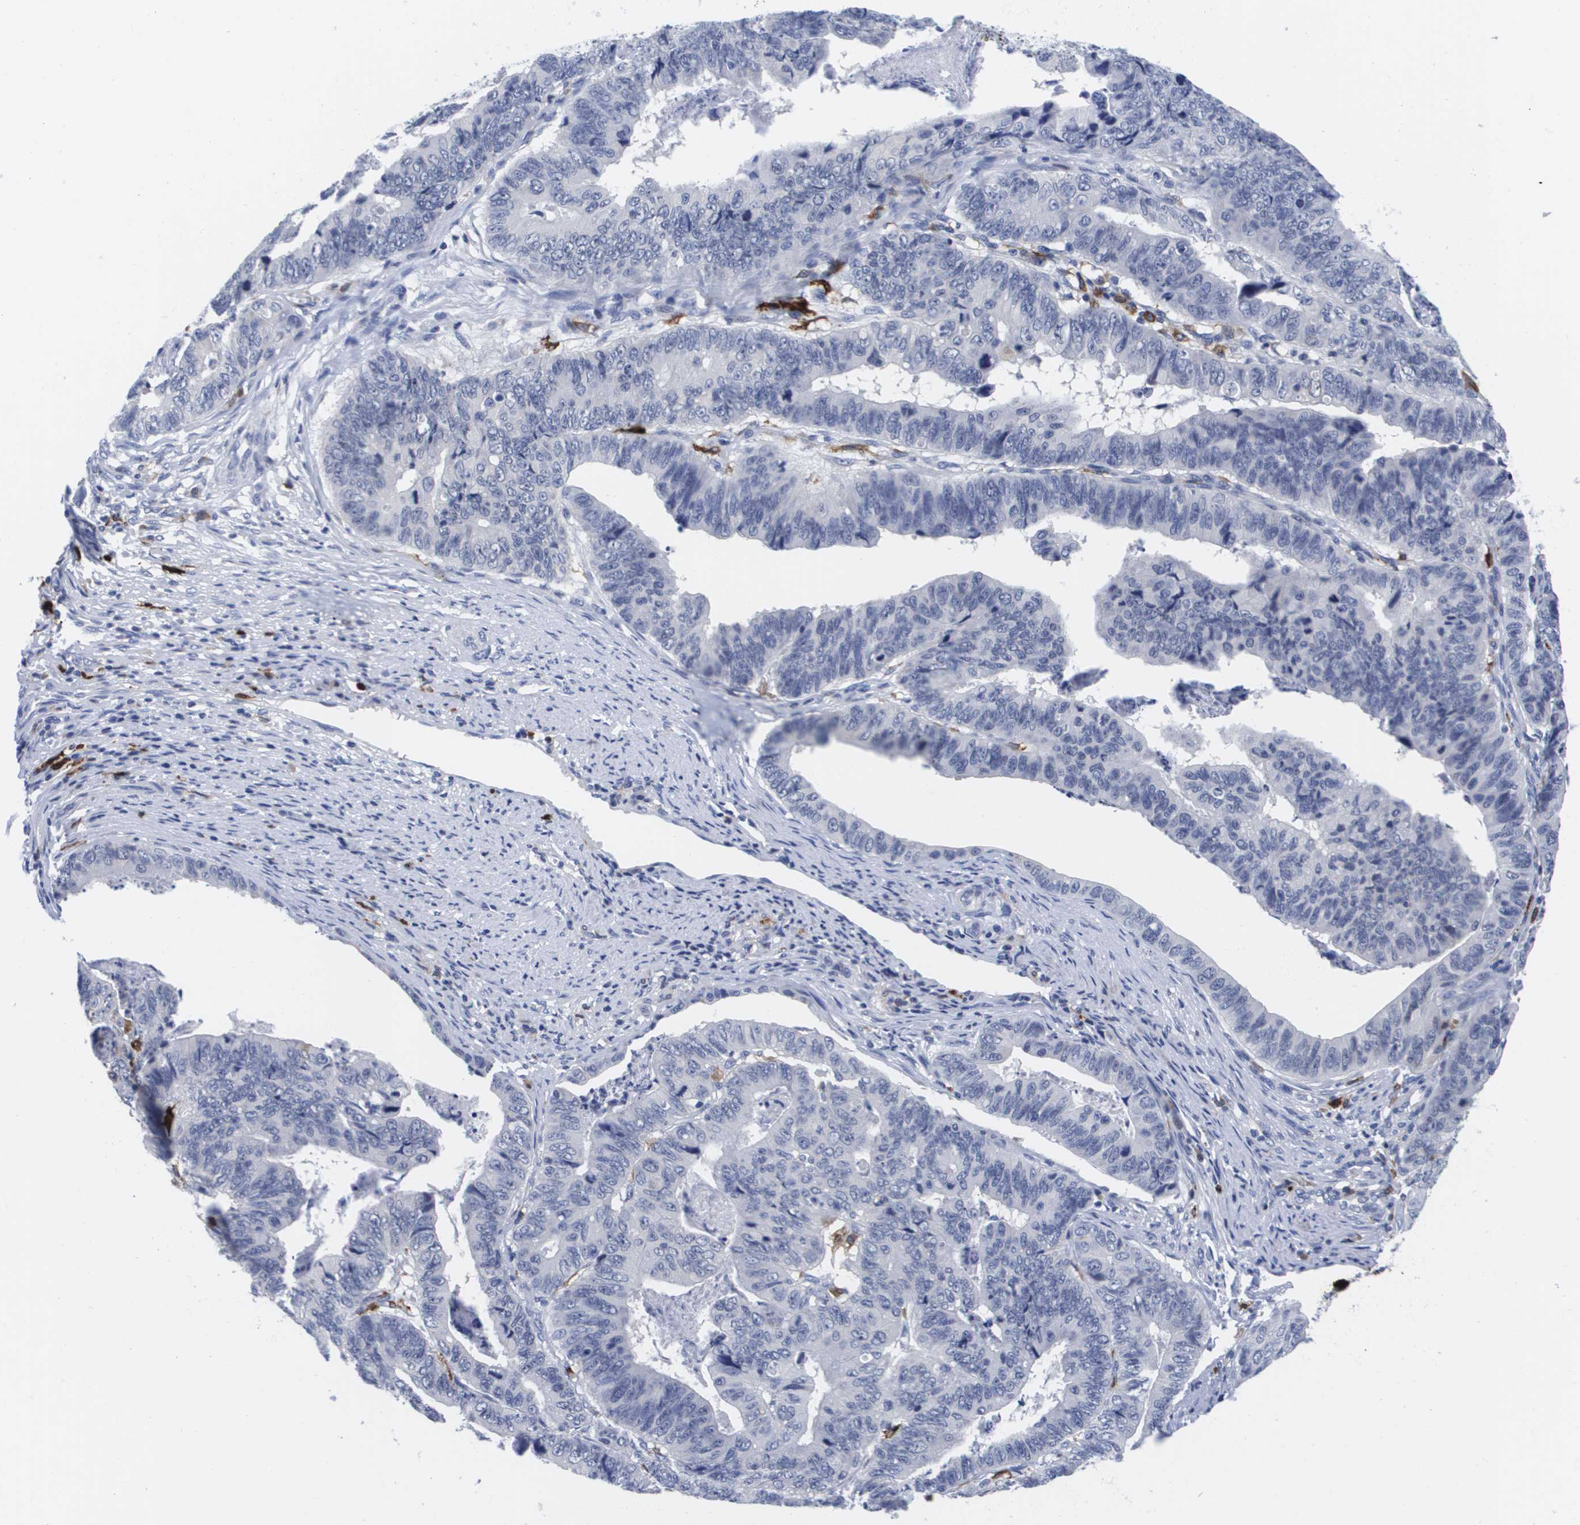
{"staining": {"intensity": "negative", "quantity": "none", "location": "none"}, "tissue": "stomach cancer", "cell_type": "Tumor cells", "image_type": "cancer", "snomed": [{"axis": "morphology", "description": "Adenocarcinoma, NOS"}, {"axis": "topography", "description": "Stomach, lower"}], "caption": "An image of human stomach cancer is negative for staining in tumor cells. (DAB (3,3'-diaminobenzidine) immunohistochemistry, high magnification).", "gene": "HMOX1", "patient": {"sex": "male", "age": 77}}